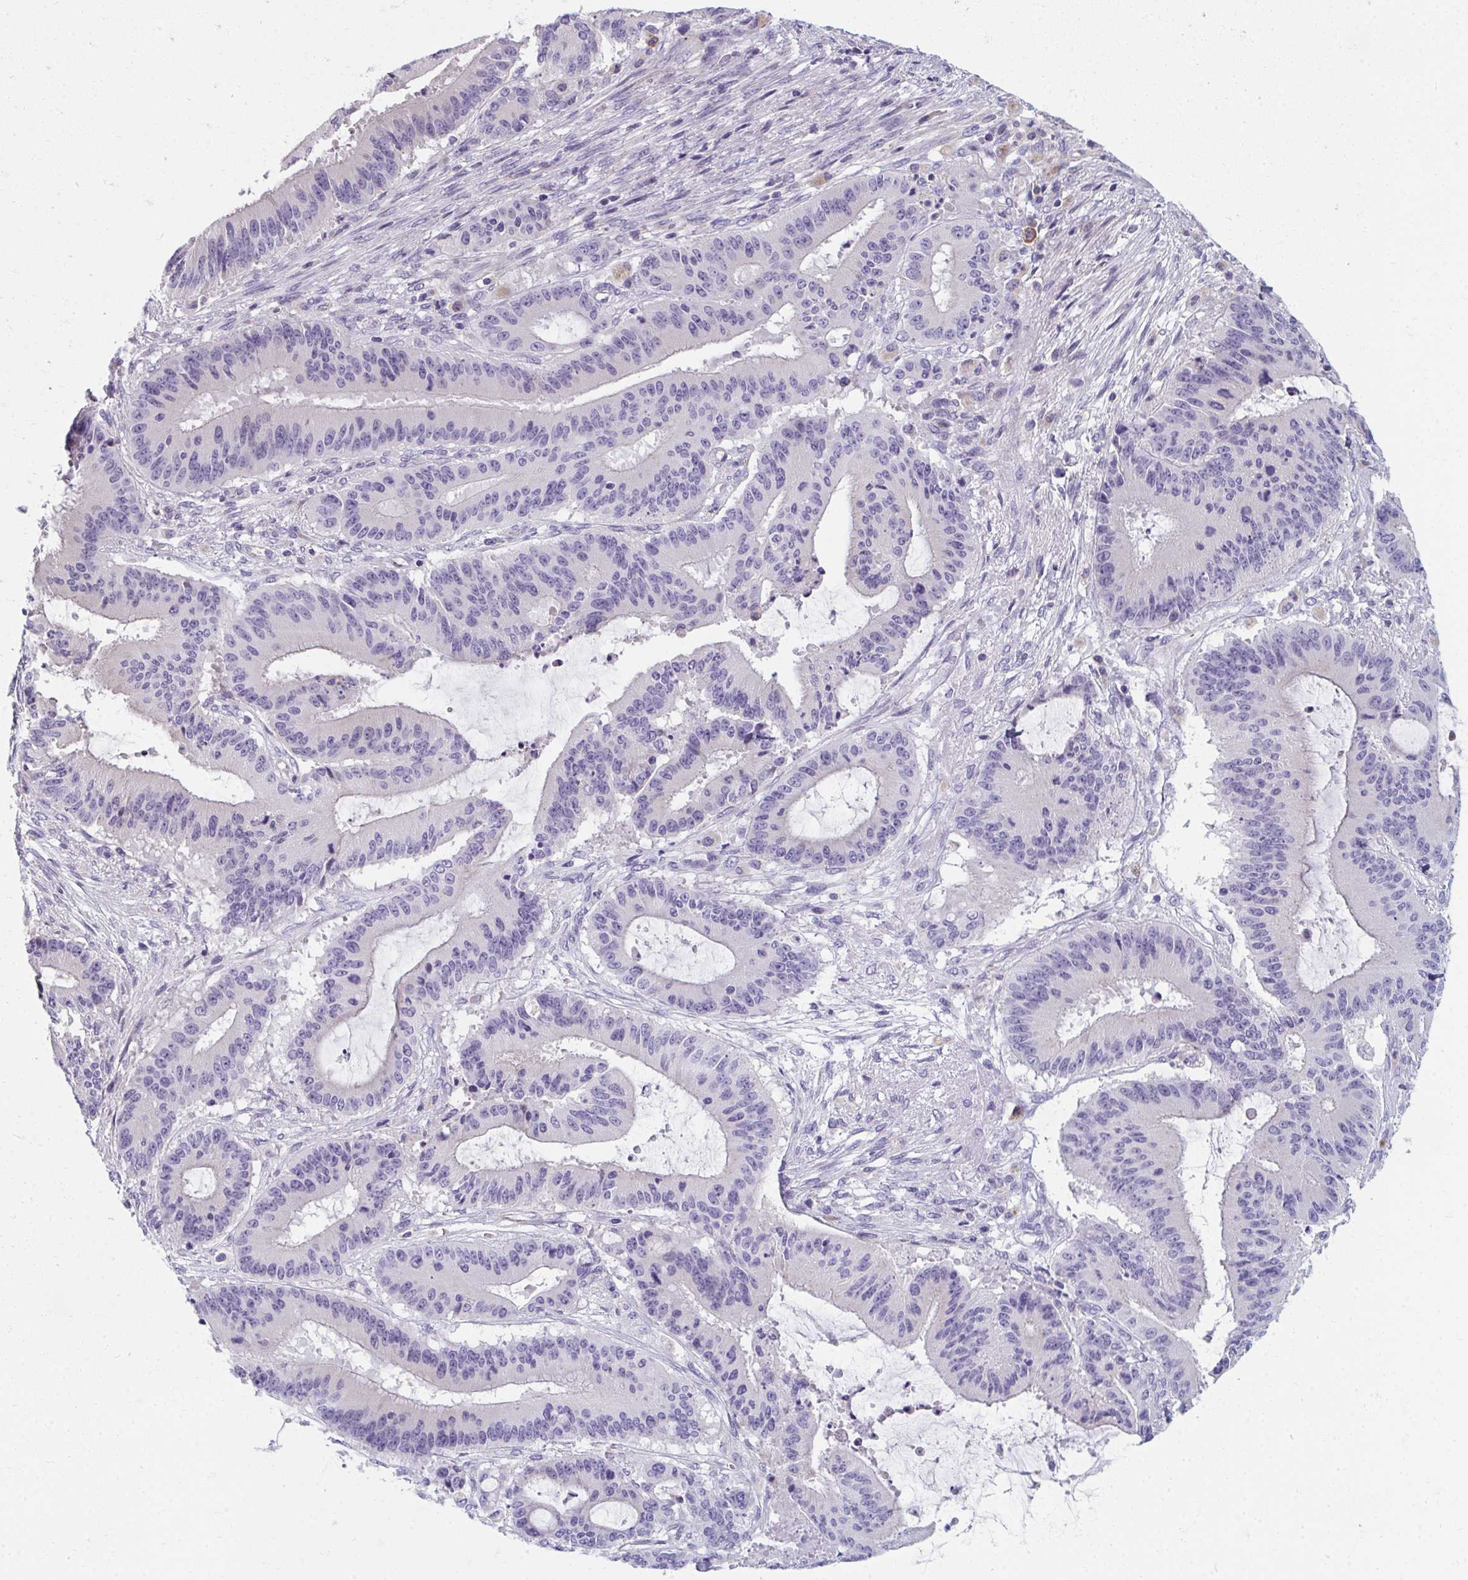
{"staining": {"intensity": "negative", "quantity": "none", "location": "none"}, "tissue": "liver cancer", "cell_type": "Tumor cells", "image_type": "cancer", "snomed": [{"axis": "morphology", "description": "Normal tissue, NOS"}, {"axis": "morphology", "description": "Cholangiocarcinoma"}, {"axis": "topography", "description": "Liver"}, {"axis": "topography", "description": "Peripheral nerve tissue"}], "caption": "Photomicrograph shows no significant protein expression in tumor cells of liver cancer (cholangiocarcinoma).", "gene": "EIF1AD", "patient": {"sex": "female", "age": 73}}